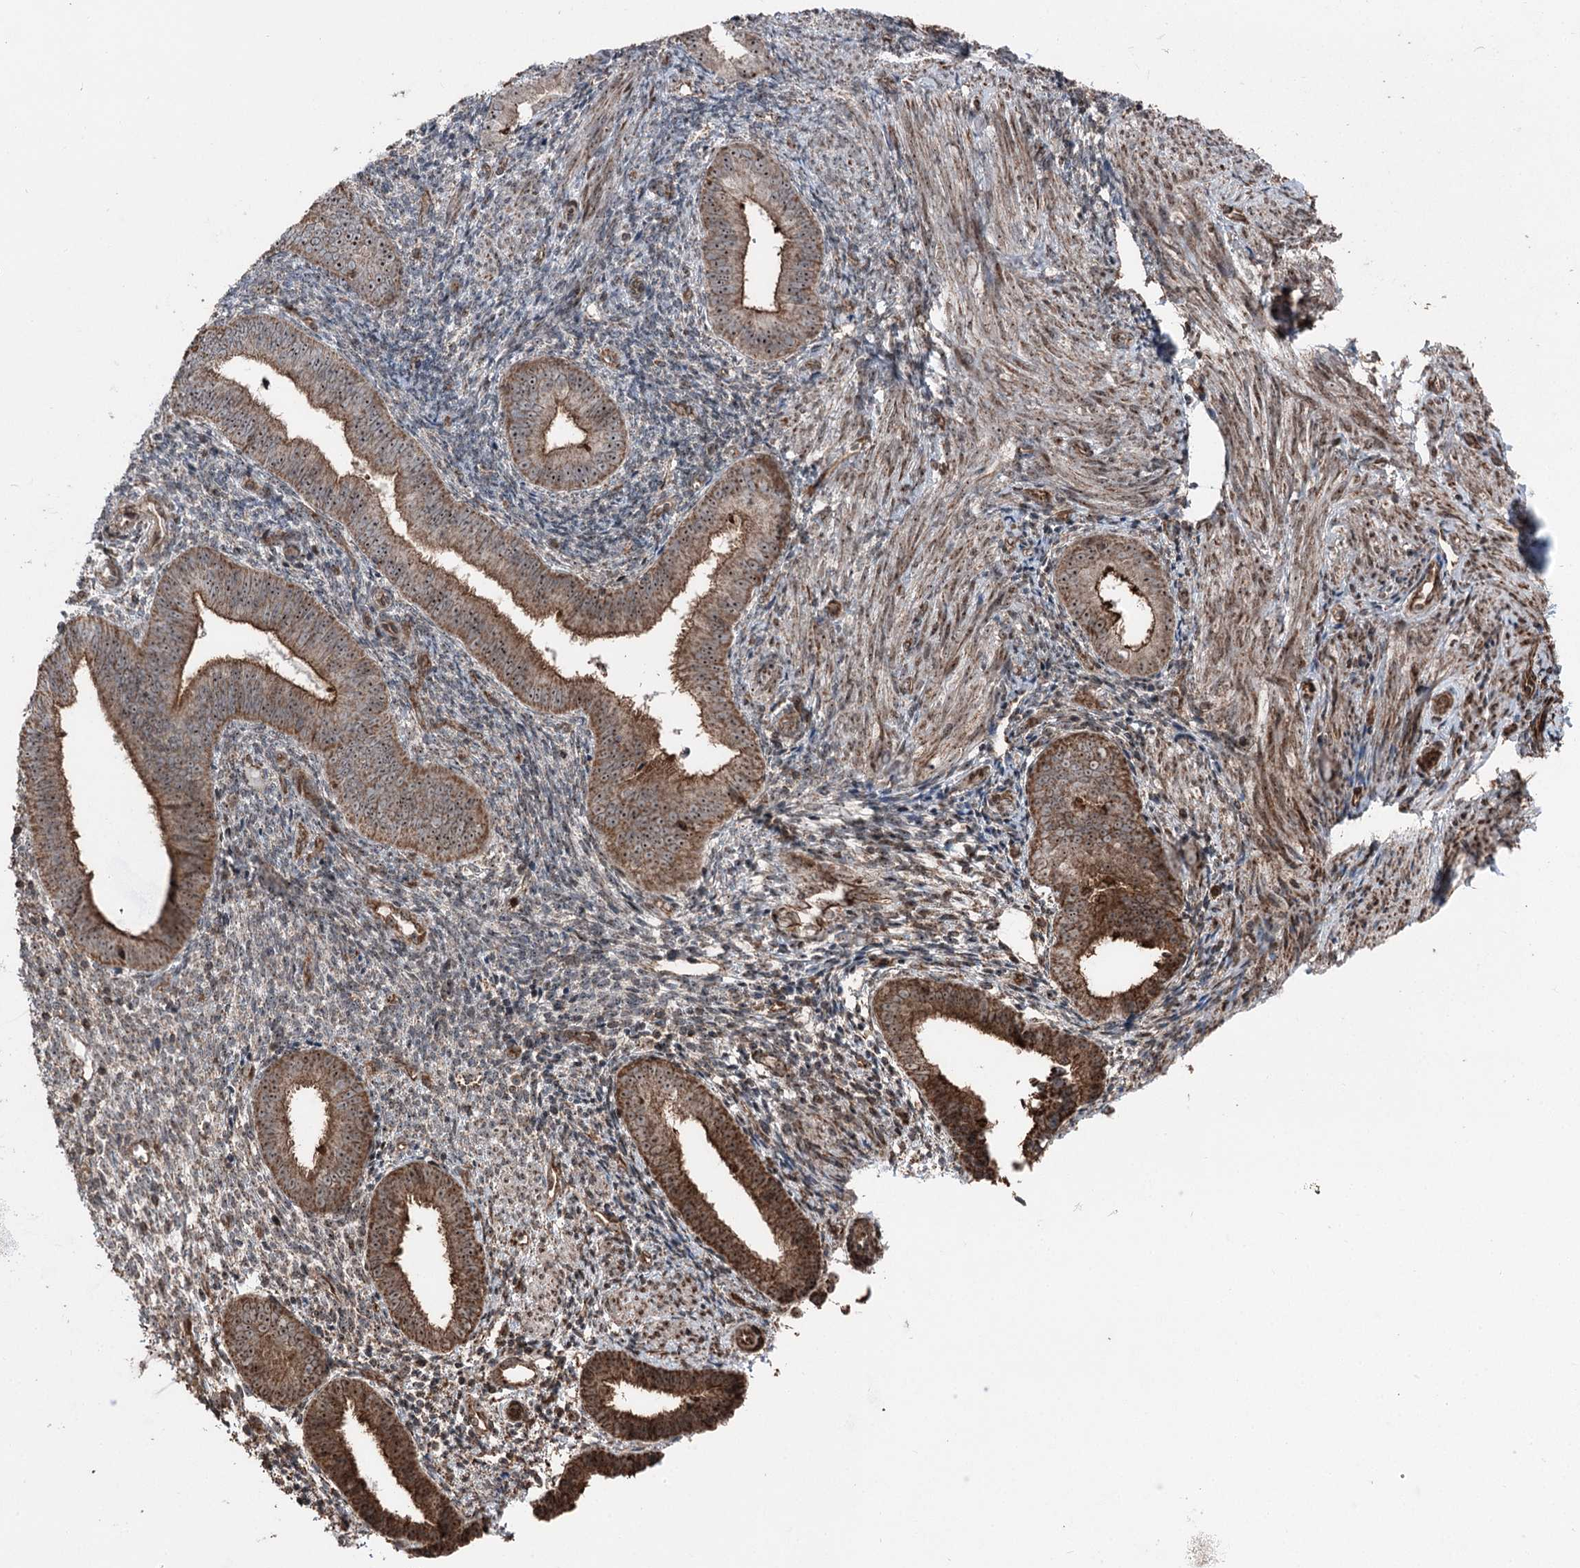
{"staining": {"intensity": "weak", "quantity": "25%-75%", "location": "cytoplasmic/membranous"}, "tissue": "endometrium", "cell_type": "Cells in endometrial stroma", "image_type": "normal", "snomed": [{"axis": "morphology", "description": "Normal tissue, NOS"}, {"axis": "topography", "description": "Uterus"}, {"axis": "topography", "description": "Endometrium"}], "caption": "Approximately 25%-75% of cells in endometrial stroma in unremarkable endometrium show weak cytoplasmic/membranous protein expression as visualized by brown immunohistochemical staining.", "gene": "STEEP1", "patient": {"sex": "female", "age": 48}}